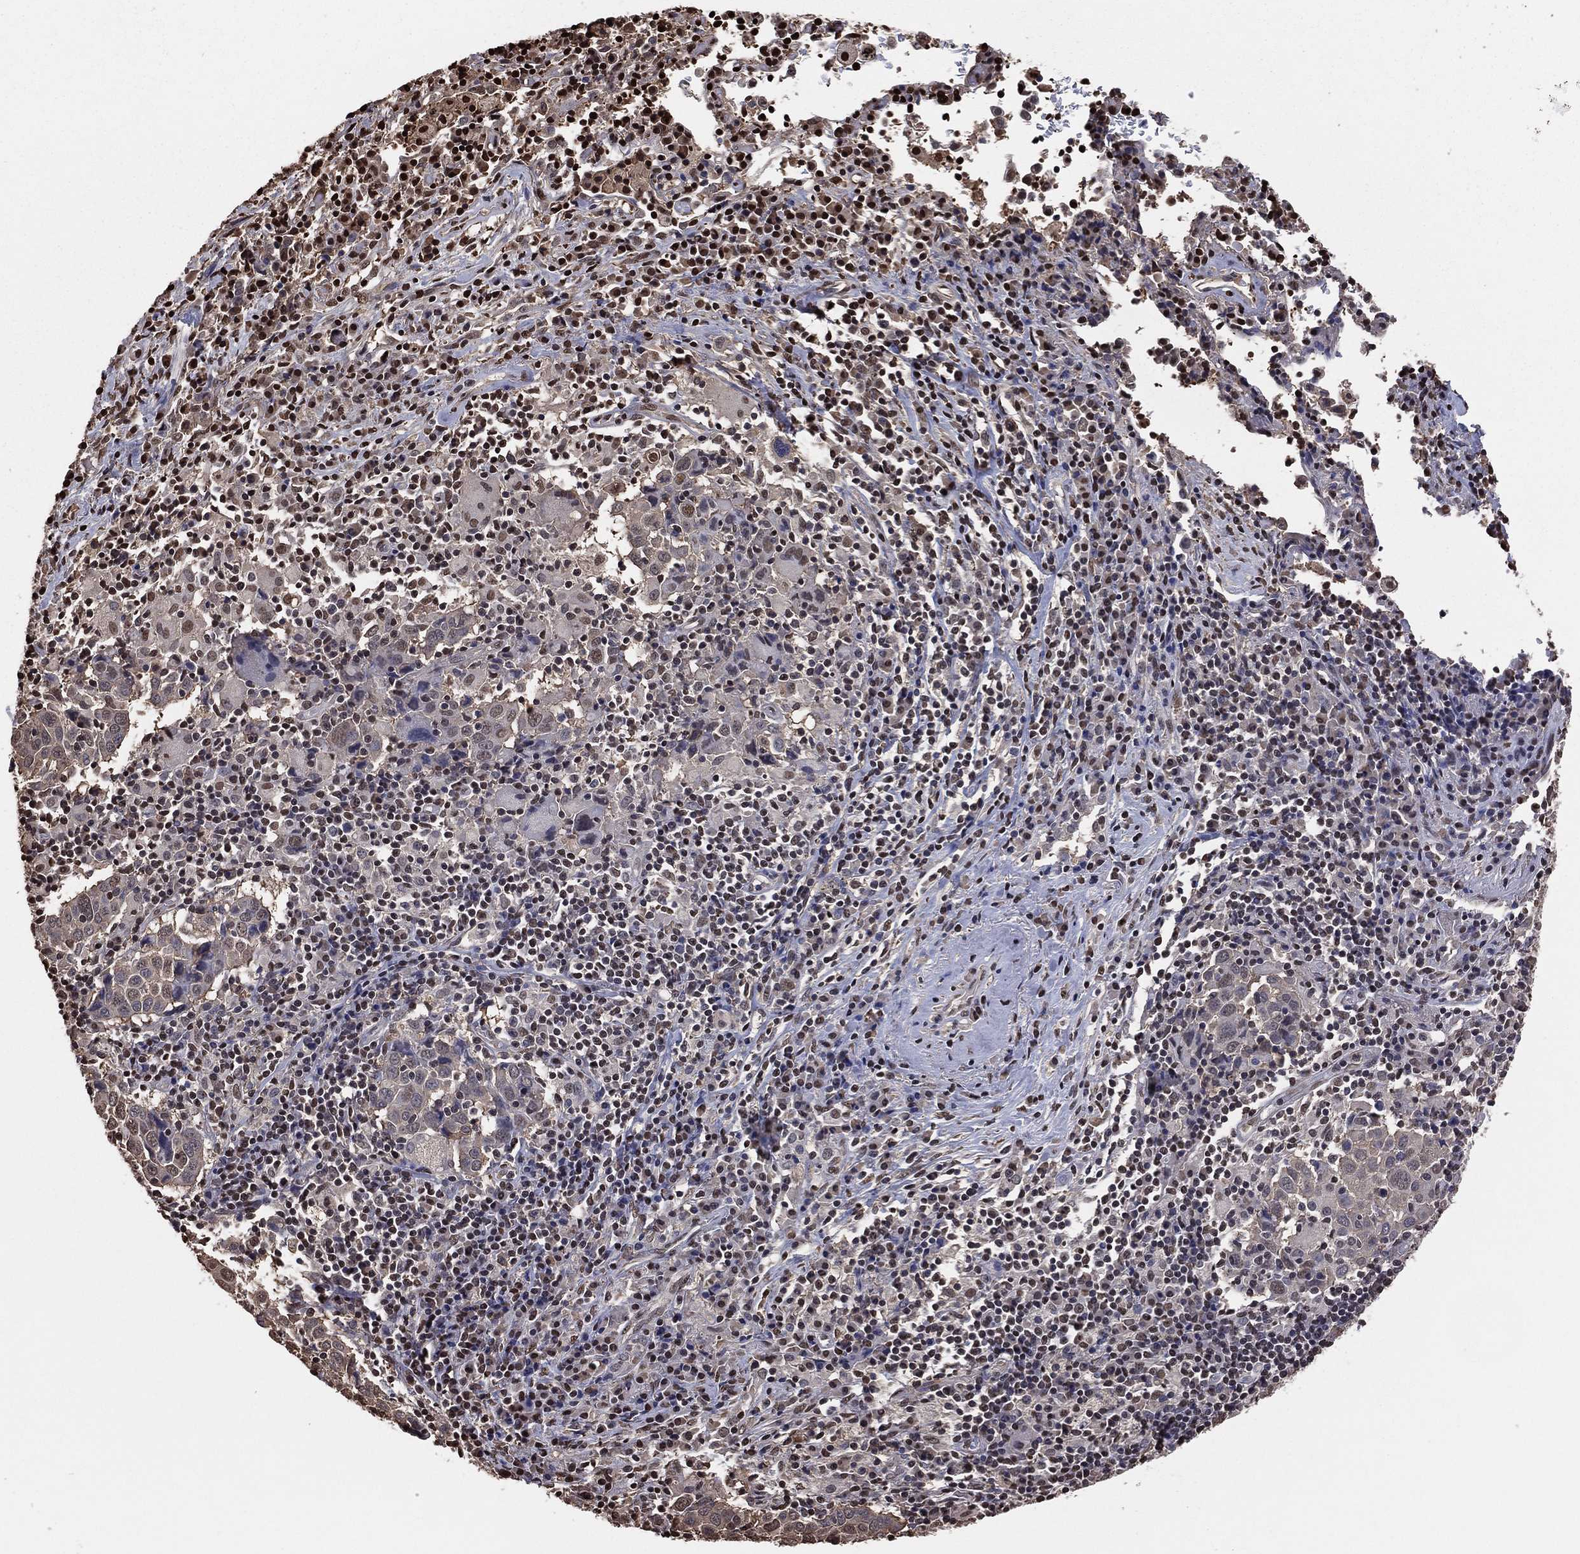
{"staining": {"intensity": "moderate", "quantity": "<25%", "location": "cytoplasmic/membranous,nuclear"}, "tissue": "lung cancer", "cell_type": "Tumor cells", "image_type": "cancer", "snomed": [{"axis": "morphology", "description": "Squamous cell carcinoma, NOS"}, {"axis": "topography", "description": "Lung"}], "caption": "Immunohistochemical staining of squamous cell carcinoma (lung) shows moderate cytoplasmic/membranous and nuclear protein expression in approximately <25% of tumor cells.", "gene": "GAPDH", "patient": {"sex": "male", "age": 57}}